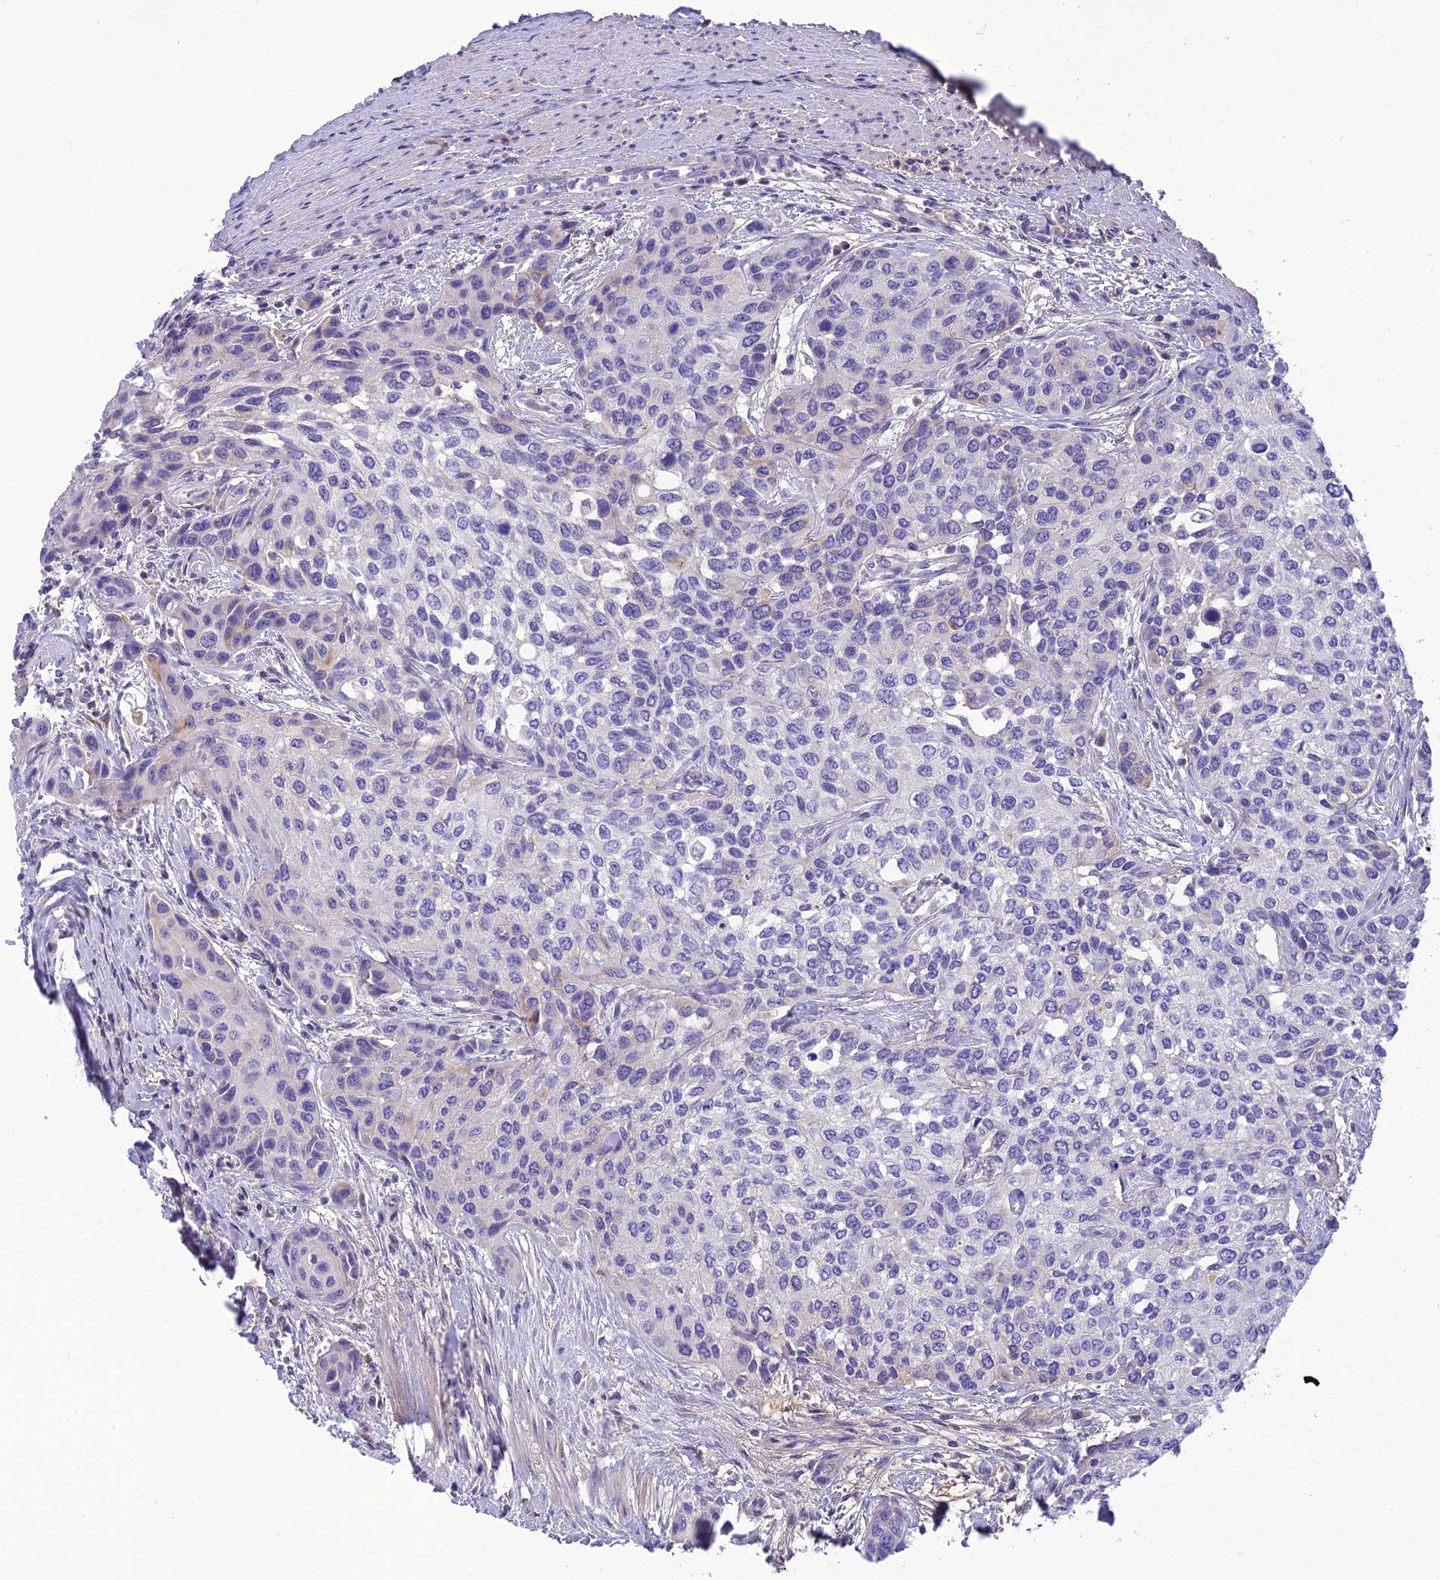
{"staining": {"intensity": "negative", "quantity": "none", "location": "none"}, "tissue": "urothelial cancer", "cell_type": "Tumor cells", "image_type": "cancer", "snomed": [{"axis": "morphology", "description": "Normal tissue, NOS"}, {"axis": "morphology", "description": "Urothelial carcinoma, High grade"}, {"axis": "topography", "description": "Vascular tissue"}, {"axis": "topography", "description": "Urinary bladder"}], "caption": "An immunohistochemistry (IHC) photomicrograph of urothelial cancer is shown. There is no staining in tumor cells of urothelial cancer.", "gene": "BBS2", "patient": {"sex": "female", "age": 56}}